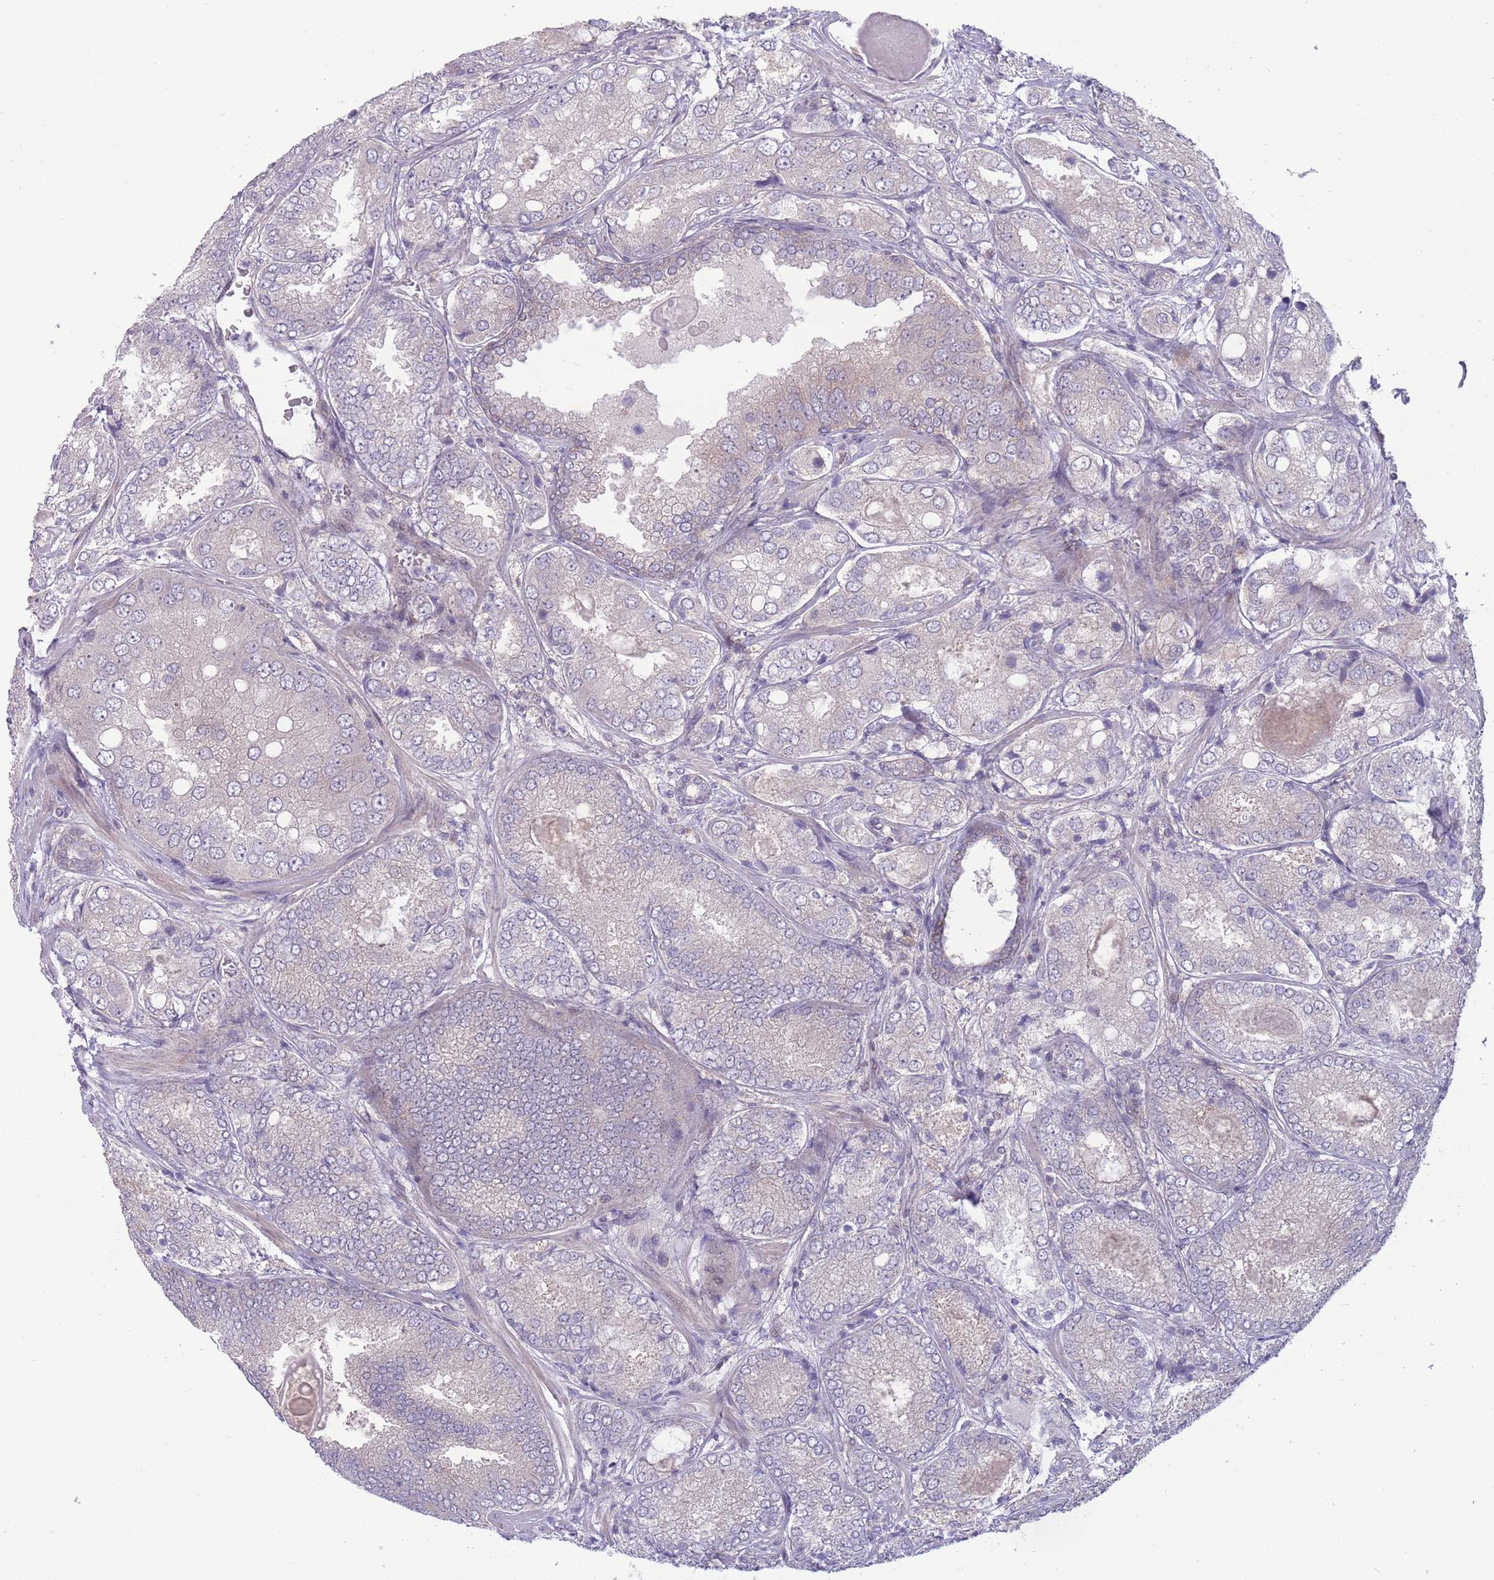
{"staining": {"intensity": "negative", "quantity": "none", "location": "none"}, "tissue": "prostate cancer", "cell_type": "Tumor cells", "image_type": "cancer", "snomed": [{"axis": "morphology", "description": "Adenocarcinoma, High grade"}, {"axis": "topography", "description": "Prostate"}], "caption": "High magnification brightfield microscopy of prostate cancer (adenocarcinoma (high-grade)) stained with DAB (brown) and counterstained with hematoxylin (blue): tumor cells show no significant expression.", "gene": "RIC8A", "patient": {"sex": "male", "age": 63}}